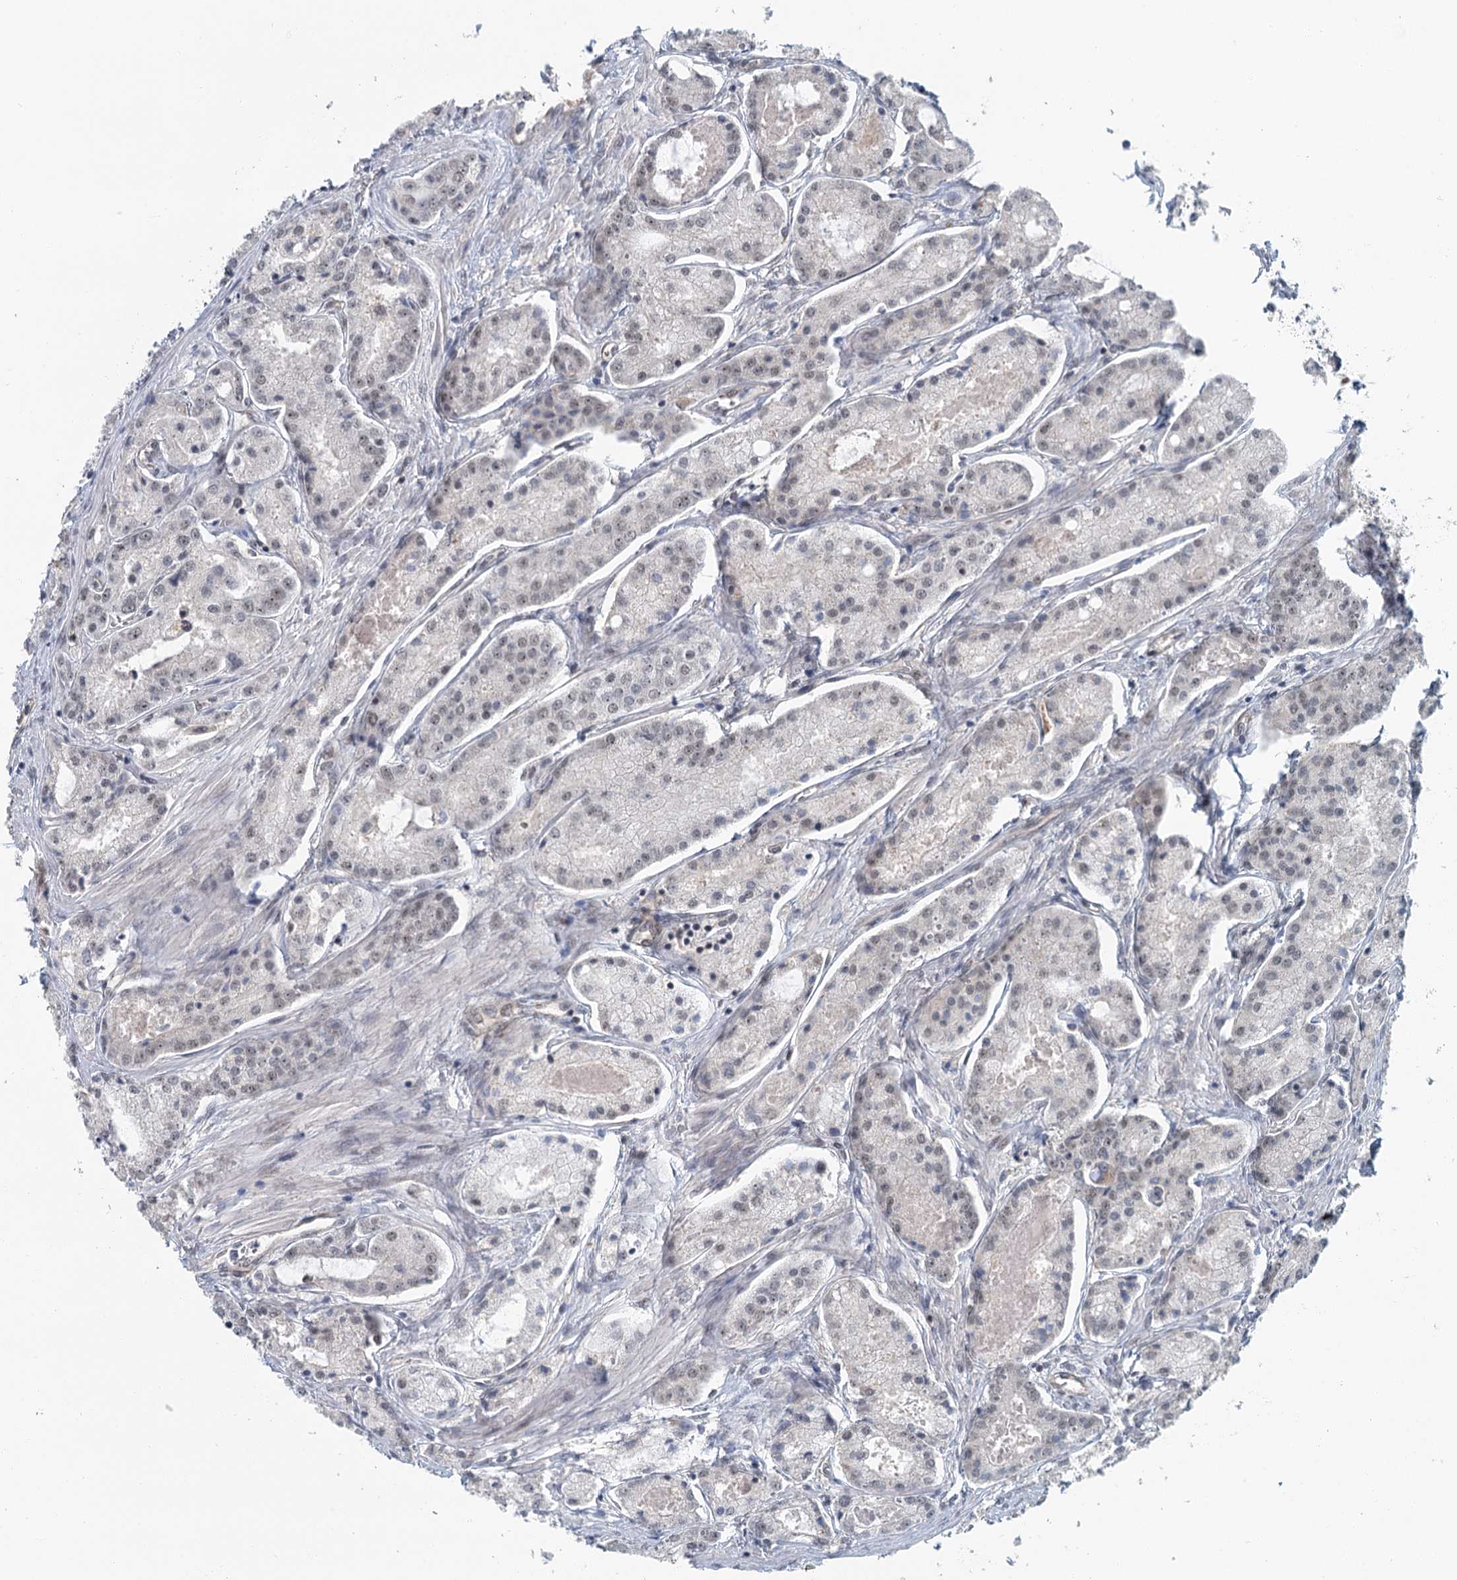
{"staining": {"intensity": "weak", "quantity": "25%-75%", "location": "nuclear"}, "tissue": "prostate cancer", "cell_type": "Tumor cells", "image_type": "cancer", "snomed": [{"axis": "morphology", "description": "Adenocarcinoma, Low grade"}, {"axis": "topography", "description": "Prostate"}], "caption": "This photomicrograph exhibits immunohistochemistry (IHC) staining of human prostate adenocarcinoma (low-grade), with low weak nuclear expression in about 25%-75% of tumor cells.", "gene": "TAS2R42", "patient": {"sex": "male", "age": 68}}